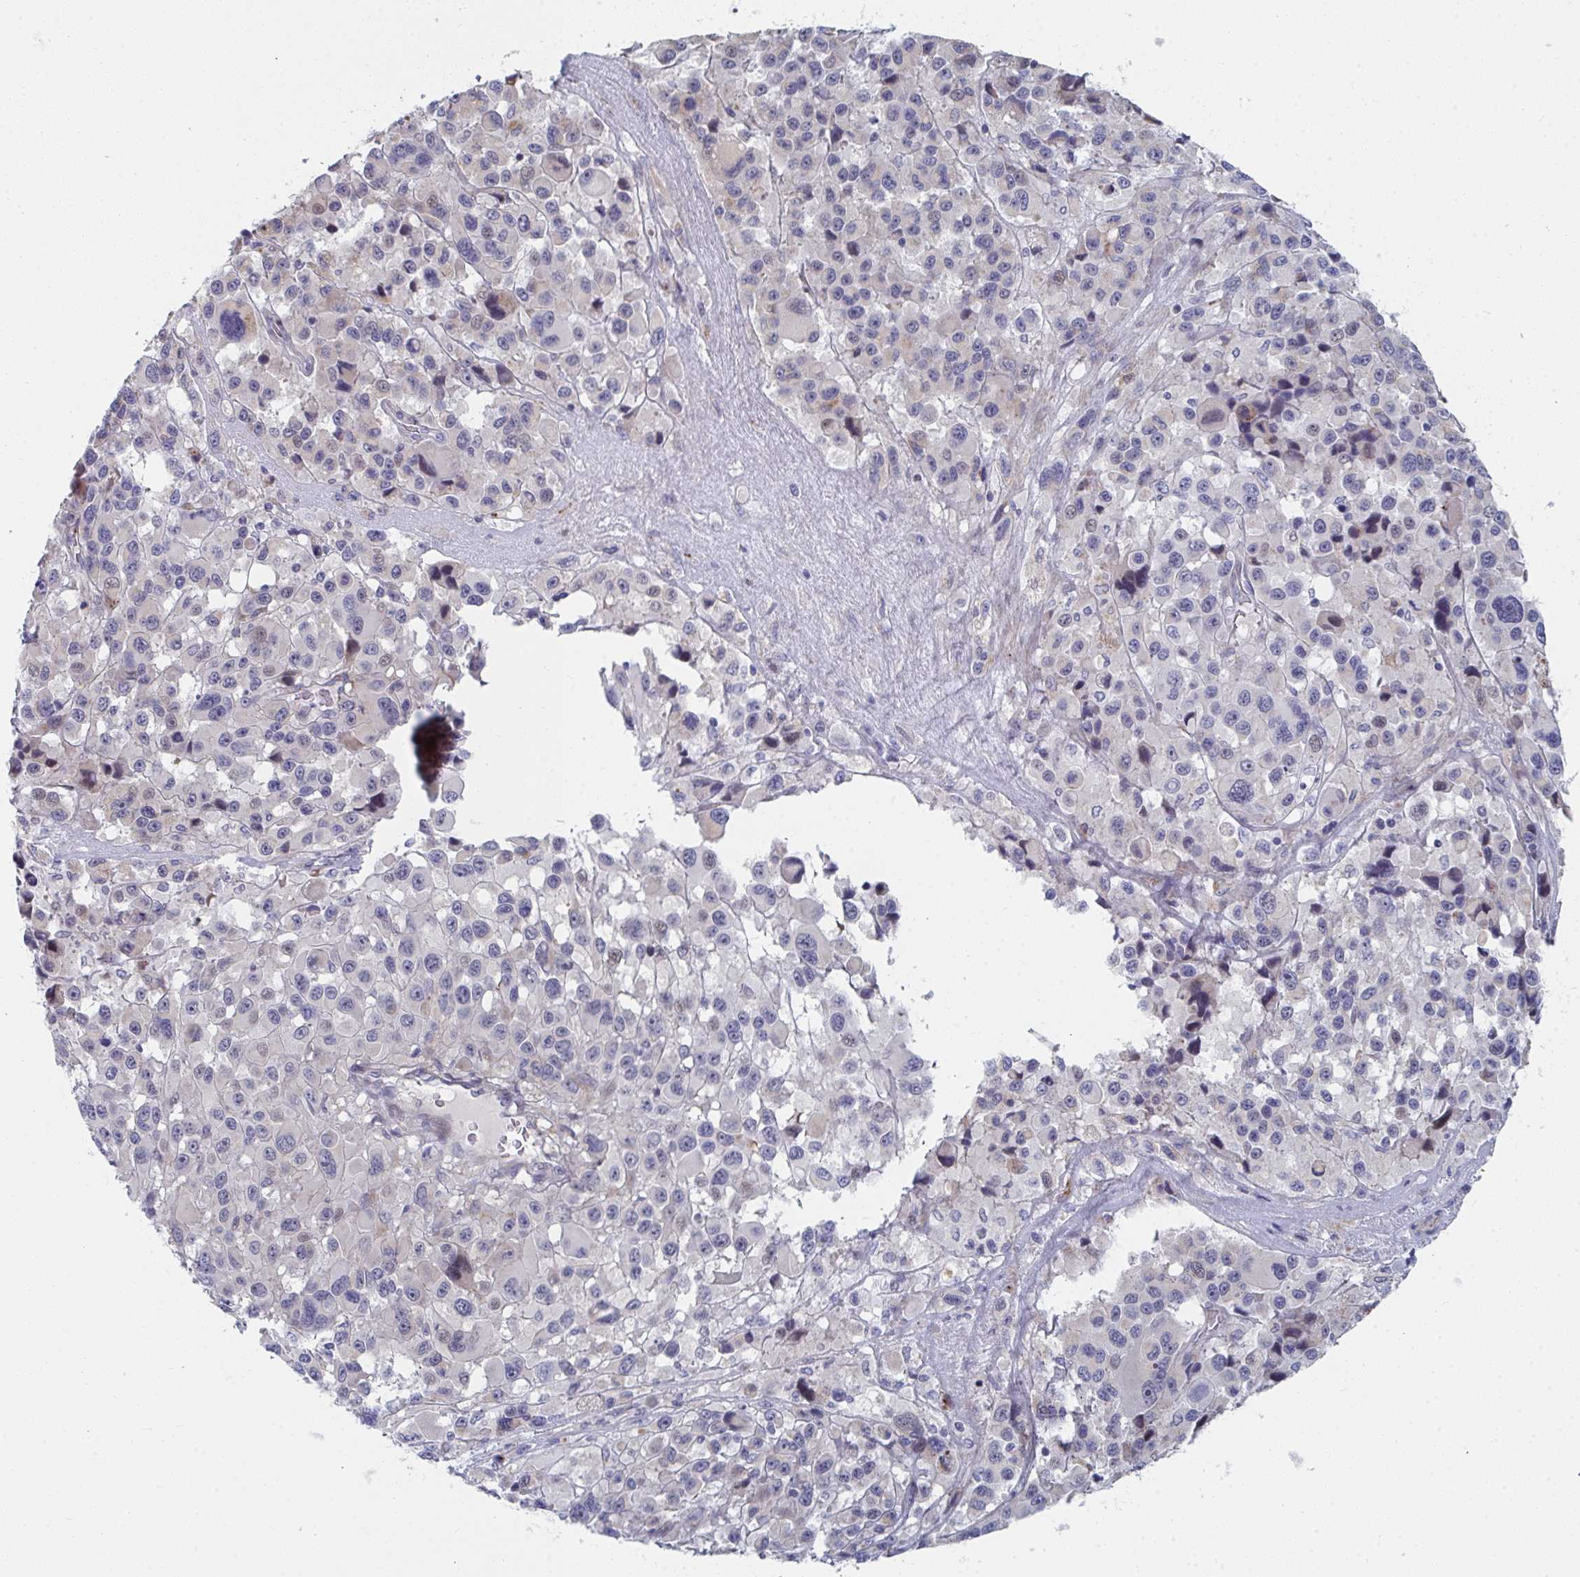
{"staining": {"intensity": "negative", "quantity": "none", "location": "none"}, "tissue": "melanoma", "cell_type": "Tumor cells", "image_type": "cancer", "snomed": [{"axis": "morphology", "description": "Malignant melanoma, Metastatic site"}, {"axis": "topography", "description": "Lymph node"}], "caption": "A micrograph of malignant melanoma (metastatic site) stained for a protein demonstrates no brown staining in tumor cells.", "gene": "PSMG1", "patient": {"sex": "female", "age": 65}}